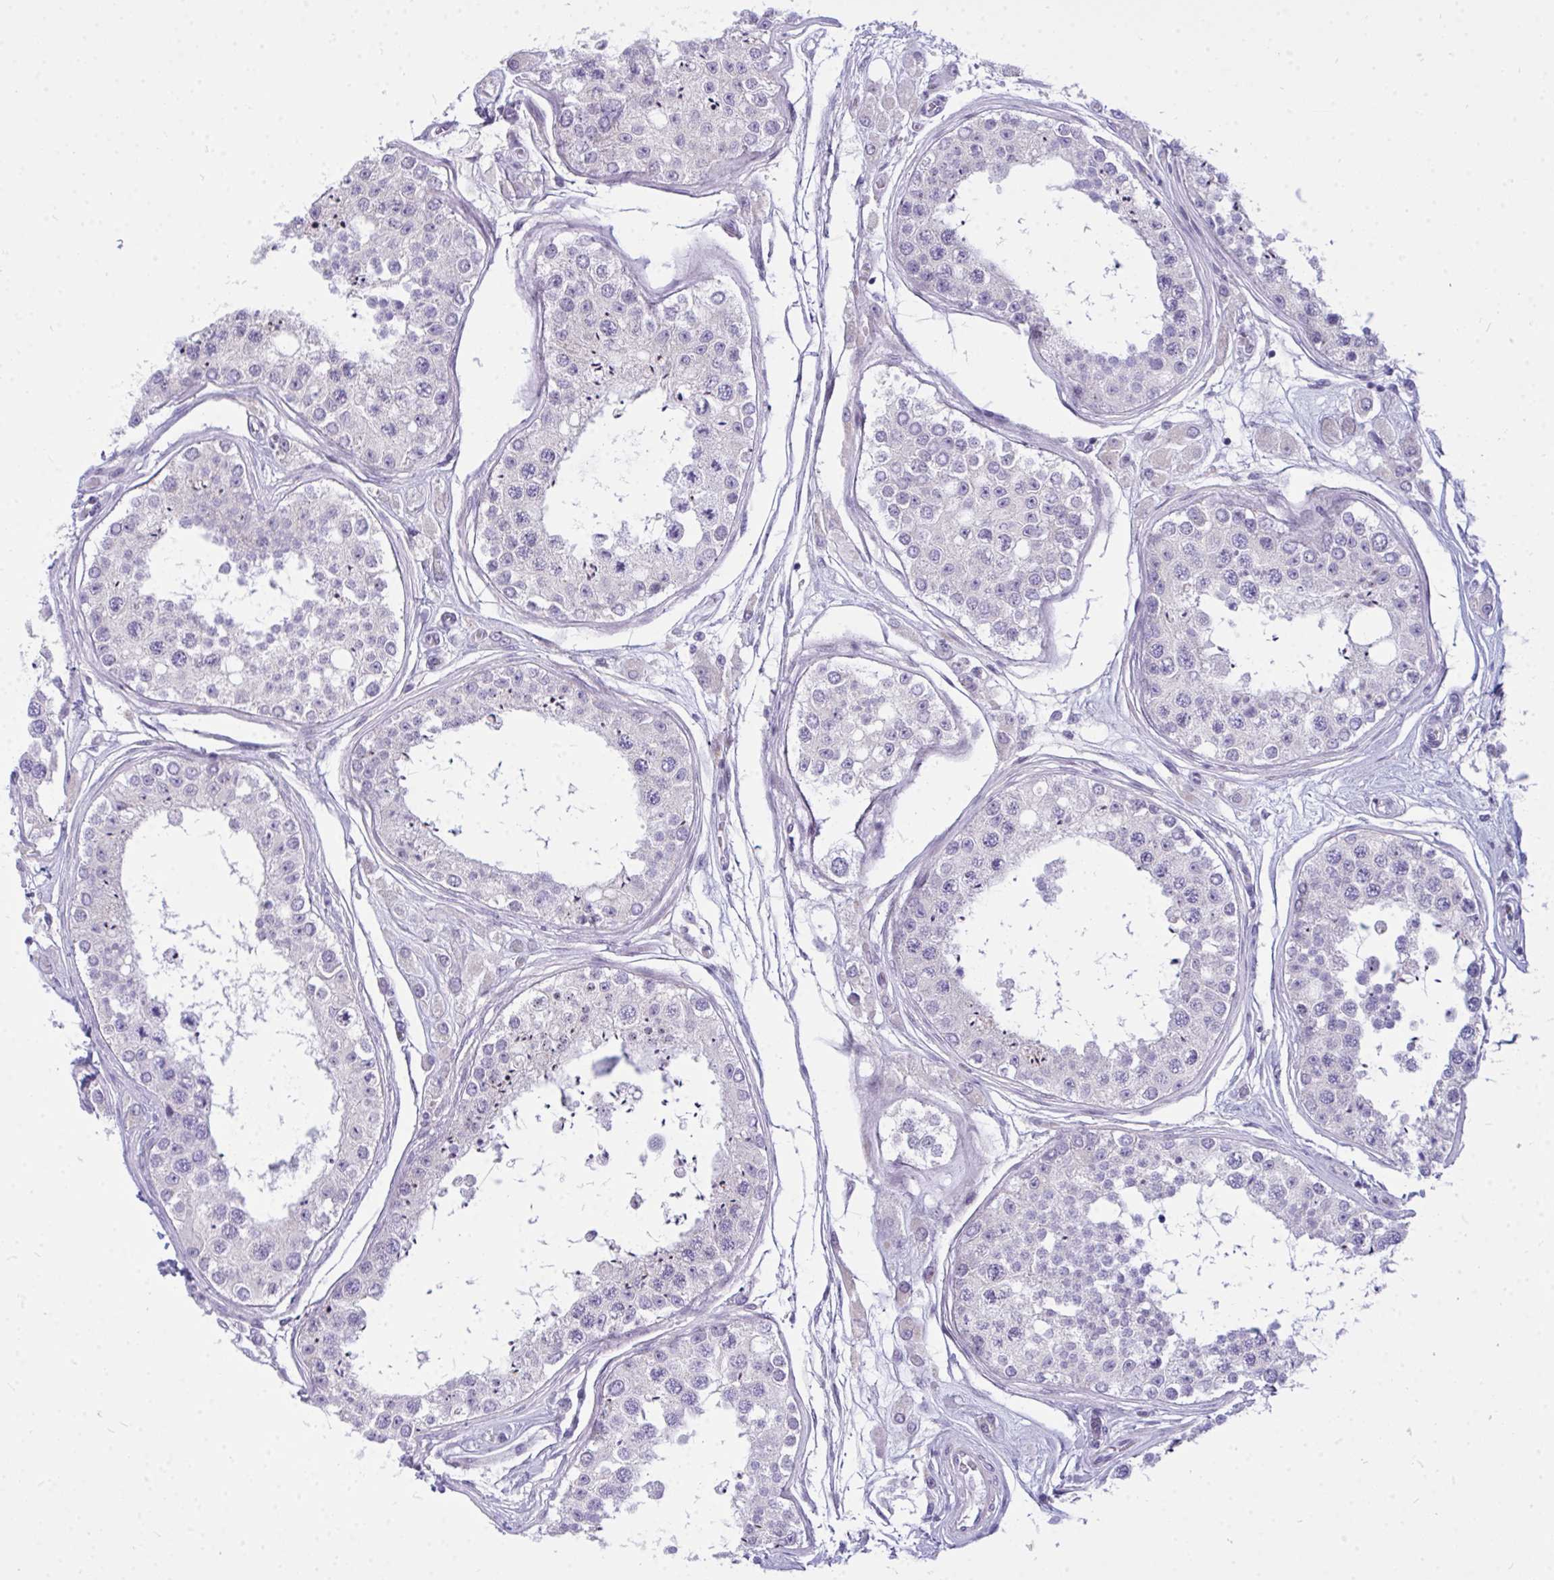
{"staining": {"intensity": "weak", "quantity": "<25%", "location": "nuclear"}, "tissue": "testis", "cell_type": "Cells in seminiferous ducts", "image_type": "normal", "snomed": [{"axis": "morphology", "description": "Normal tissue, NOS"}, {"axis": "topography", "description": "Testis"}], "caption": "This is a photomicrograph of IHC staining of unremarkable testis, which shows no positivity in cells in seminiferous ducts.", "gene": "ZSCAN25", "patient": {"sex": "male", "age": 25}}